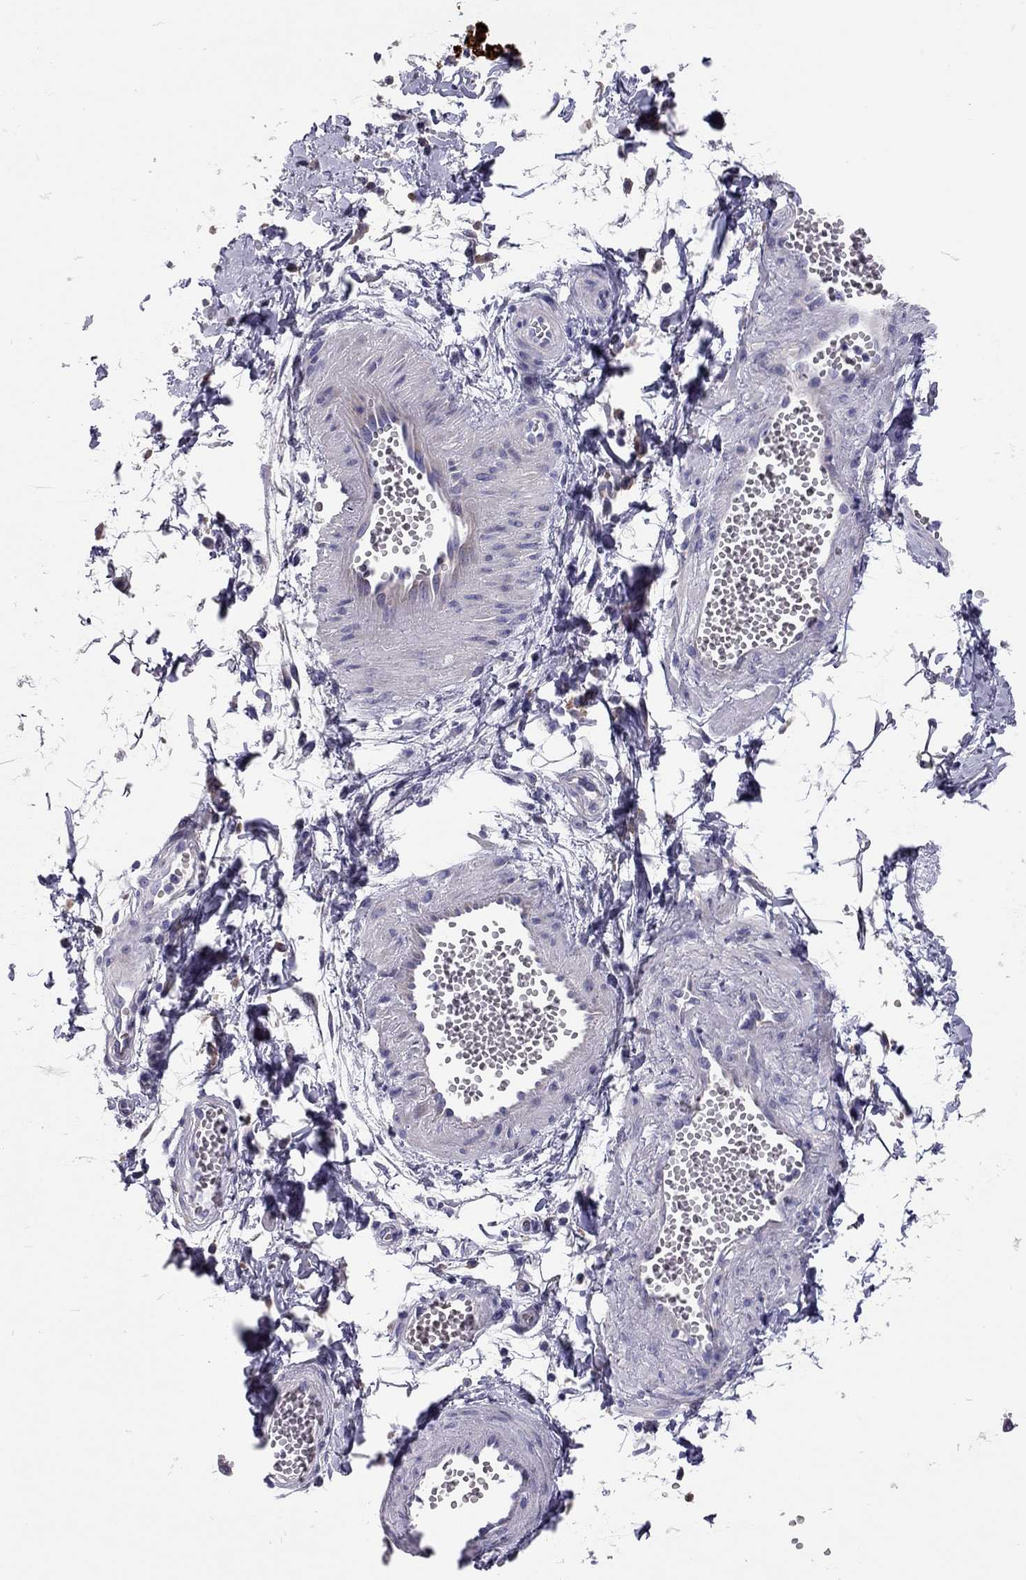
{"staining": {"intensity": "negative", "quantity": "none", "location": "none"}, "tissue": "adipose tissue", "cell_type": "Adipocytes", "image_type": "normal", "snomed": [{"axis": "morphology", "description": "Normal tissue, NOS"}, {"axis": "topography", "description": "Smooth muscle"}, {"axis": "topography", "description": "Peripheral nerve tissue"}], "caption": "A micrograph of adipose tissue stained for a protein shows no brown staining in adipocytes.", "gene": "SCARB1", "patient": {"sex": "male", "age": 22}}